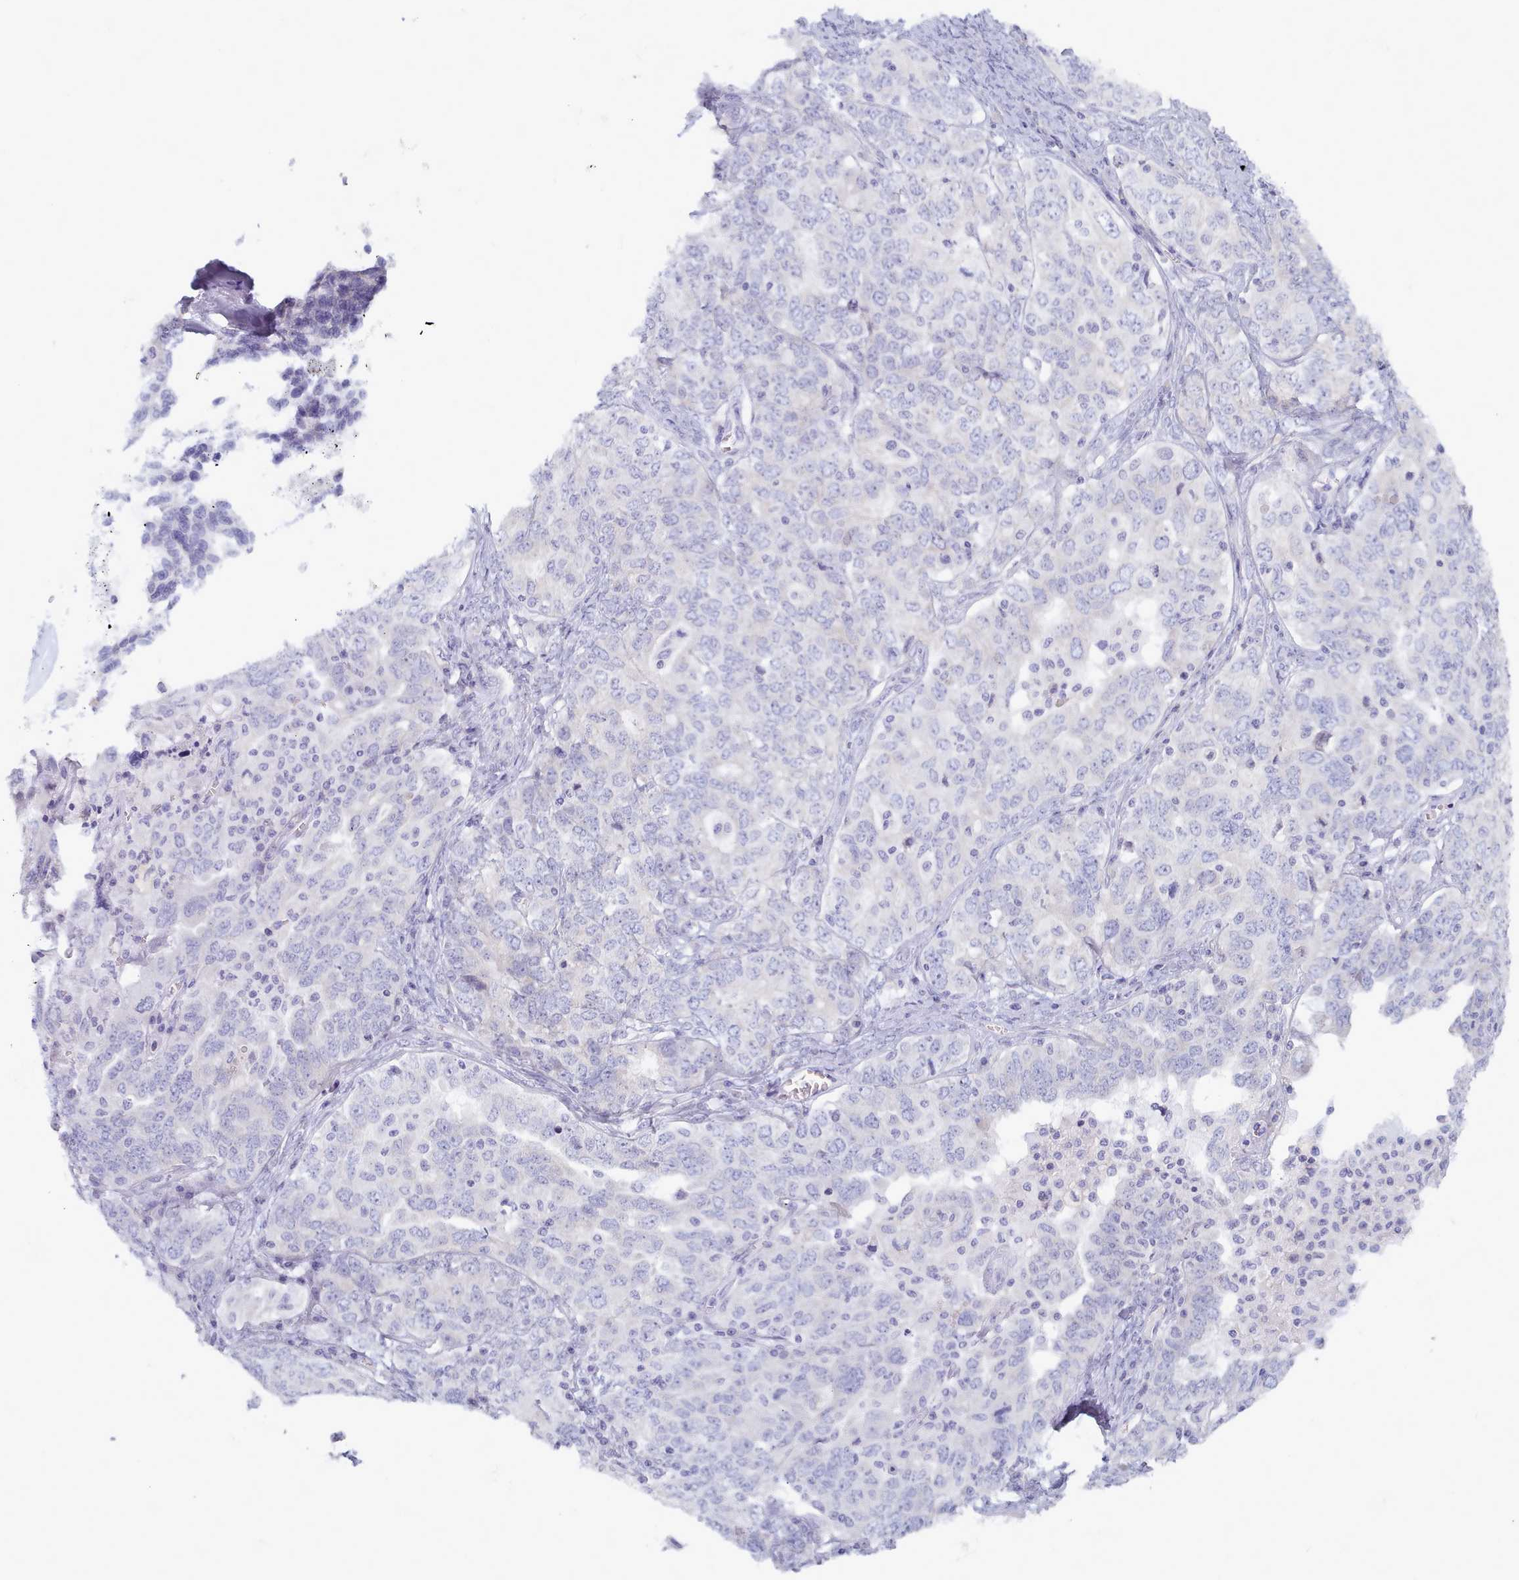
{"staining": {"intensity": "negative", "quantity": "none", "location": "none"}, "tissue": "ovarian cancer", "cell_type": "Tumor cells", "image_type": "cancer", "snomed": [{"axis": "morphology", "description": "Carcinoma, endometroid"}, {"axis": "topography", "description": "Ovary"}], "caption": "Immunohistochemical staining of ovarian cancer (endometroid carcinoma) demonstrates no significant staining in tumor cells.", "gene": "TYW1B", "patient": {"sex": "female", "age": 62}}